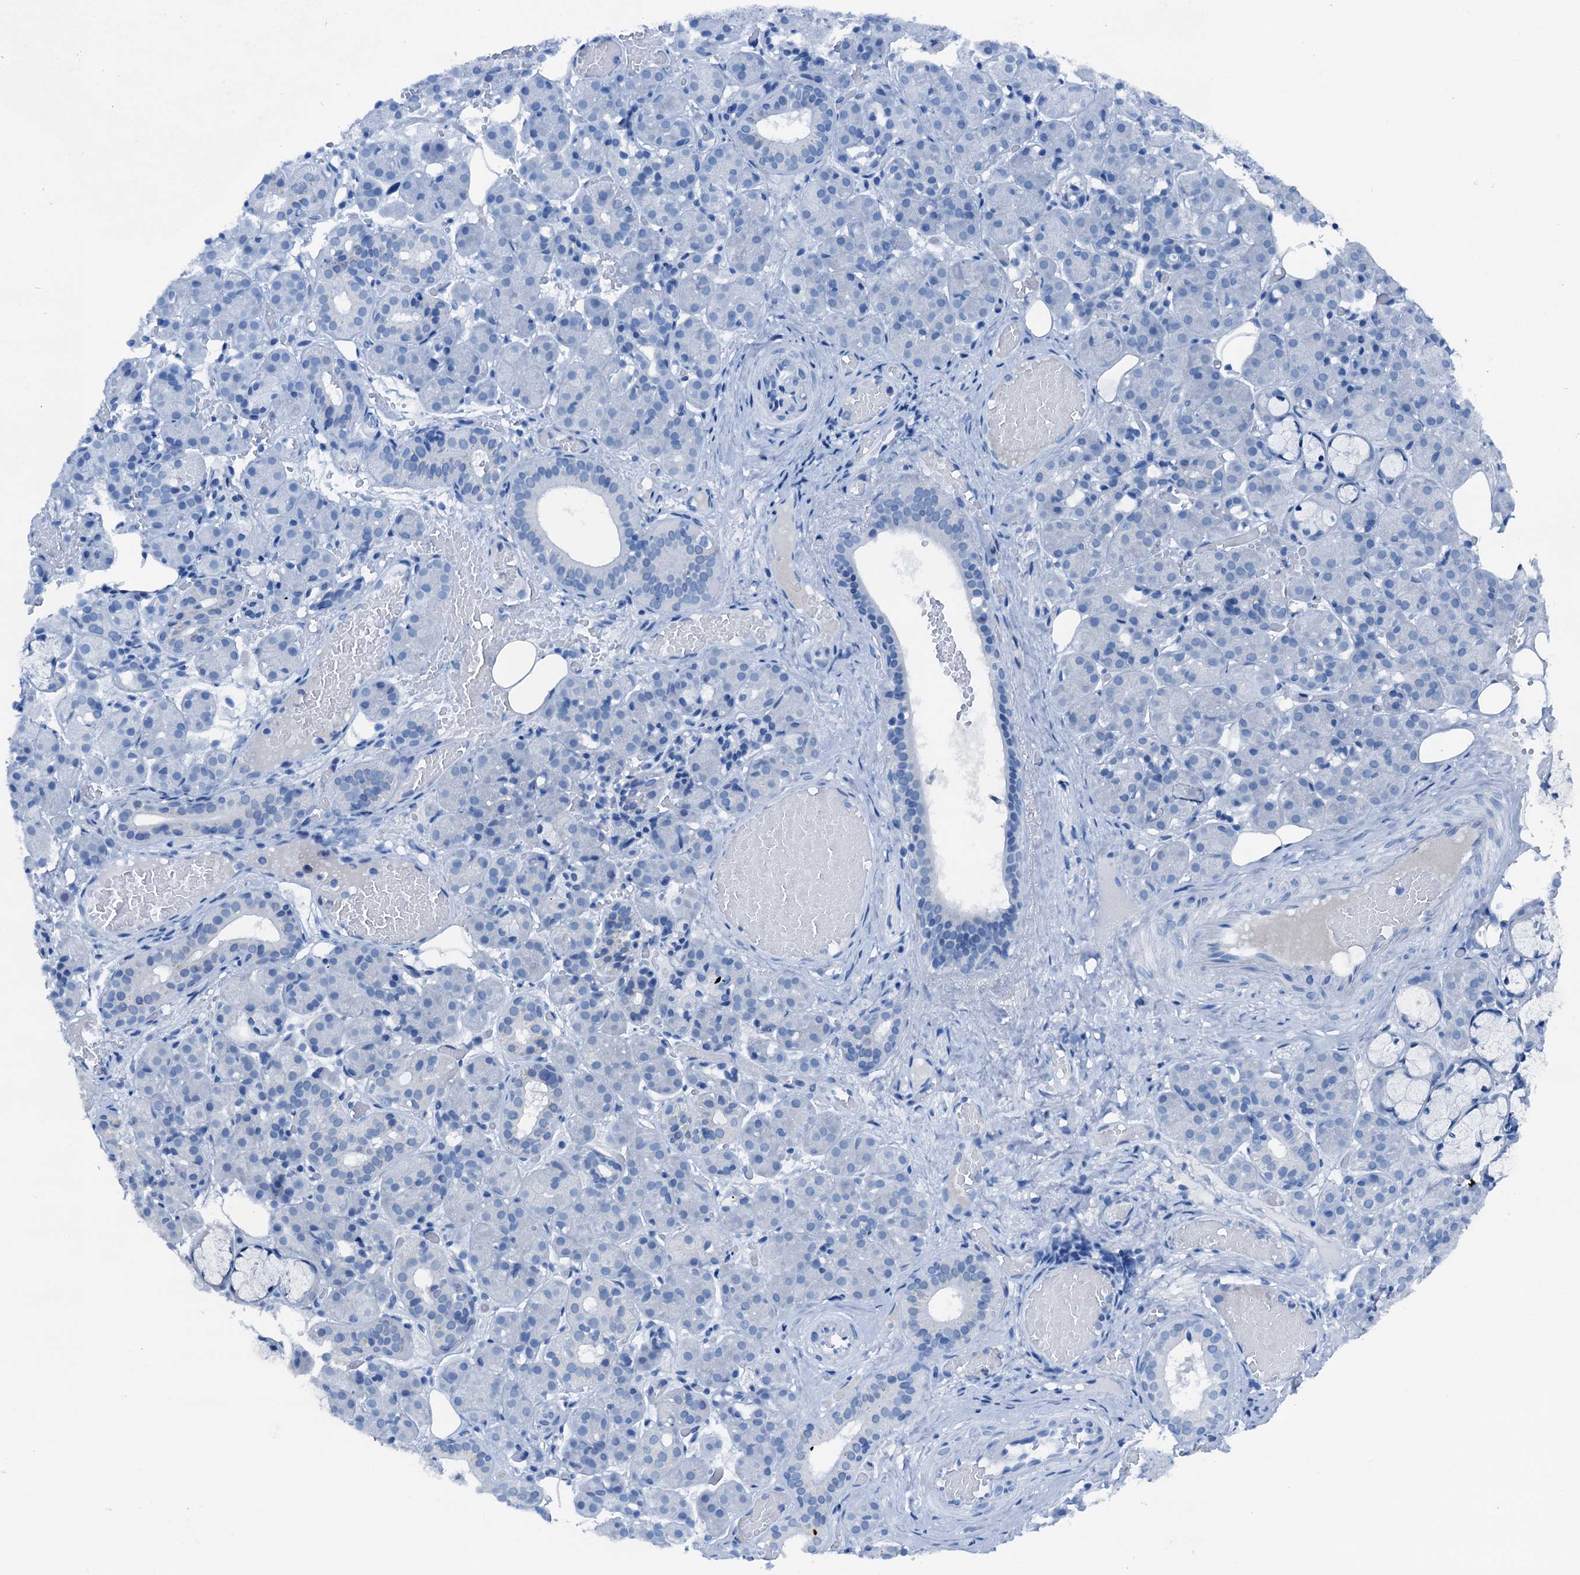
{"staining": {"intensity": "negative", "quantity": "none", "location": "none"}, "tissue": "salivary gland", "cell_type": "Glandular cells", "image_type": "normal", "snomed": [{"axis": "morphology", "description": "Normal tissue, NOS"}, {"axis": "topography", "description": "Salivary gland"}], "caption": "There is no significant positivity in glandular cells of salivary gland. (Stains: DAB (3,3'-diaminobenzidine) immunohistochemistry (IHC) with hematoxylin counter stain, Microscopy: brightfield microscopy at high magnification).", "gene": "CBLN3", "patient": {"sex": "male", "age": 63}}